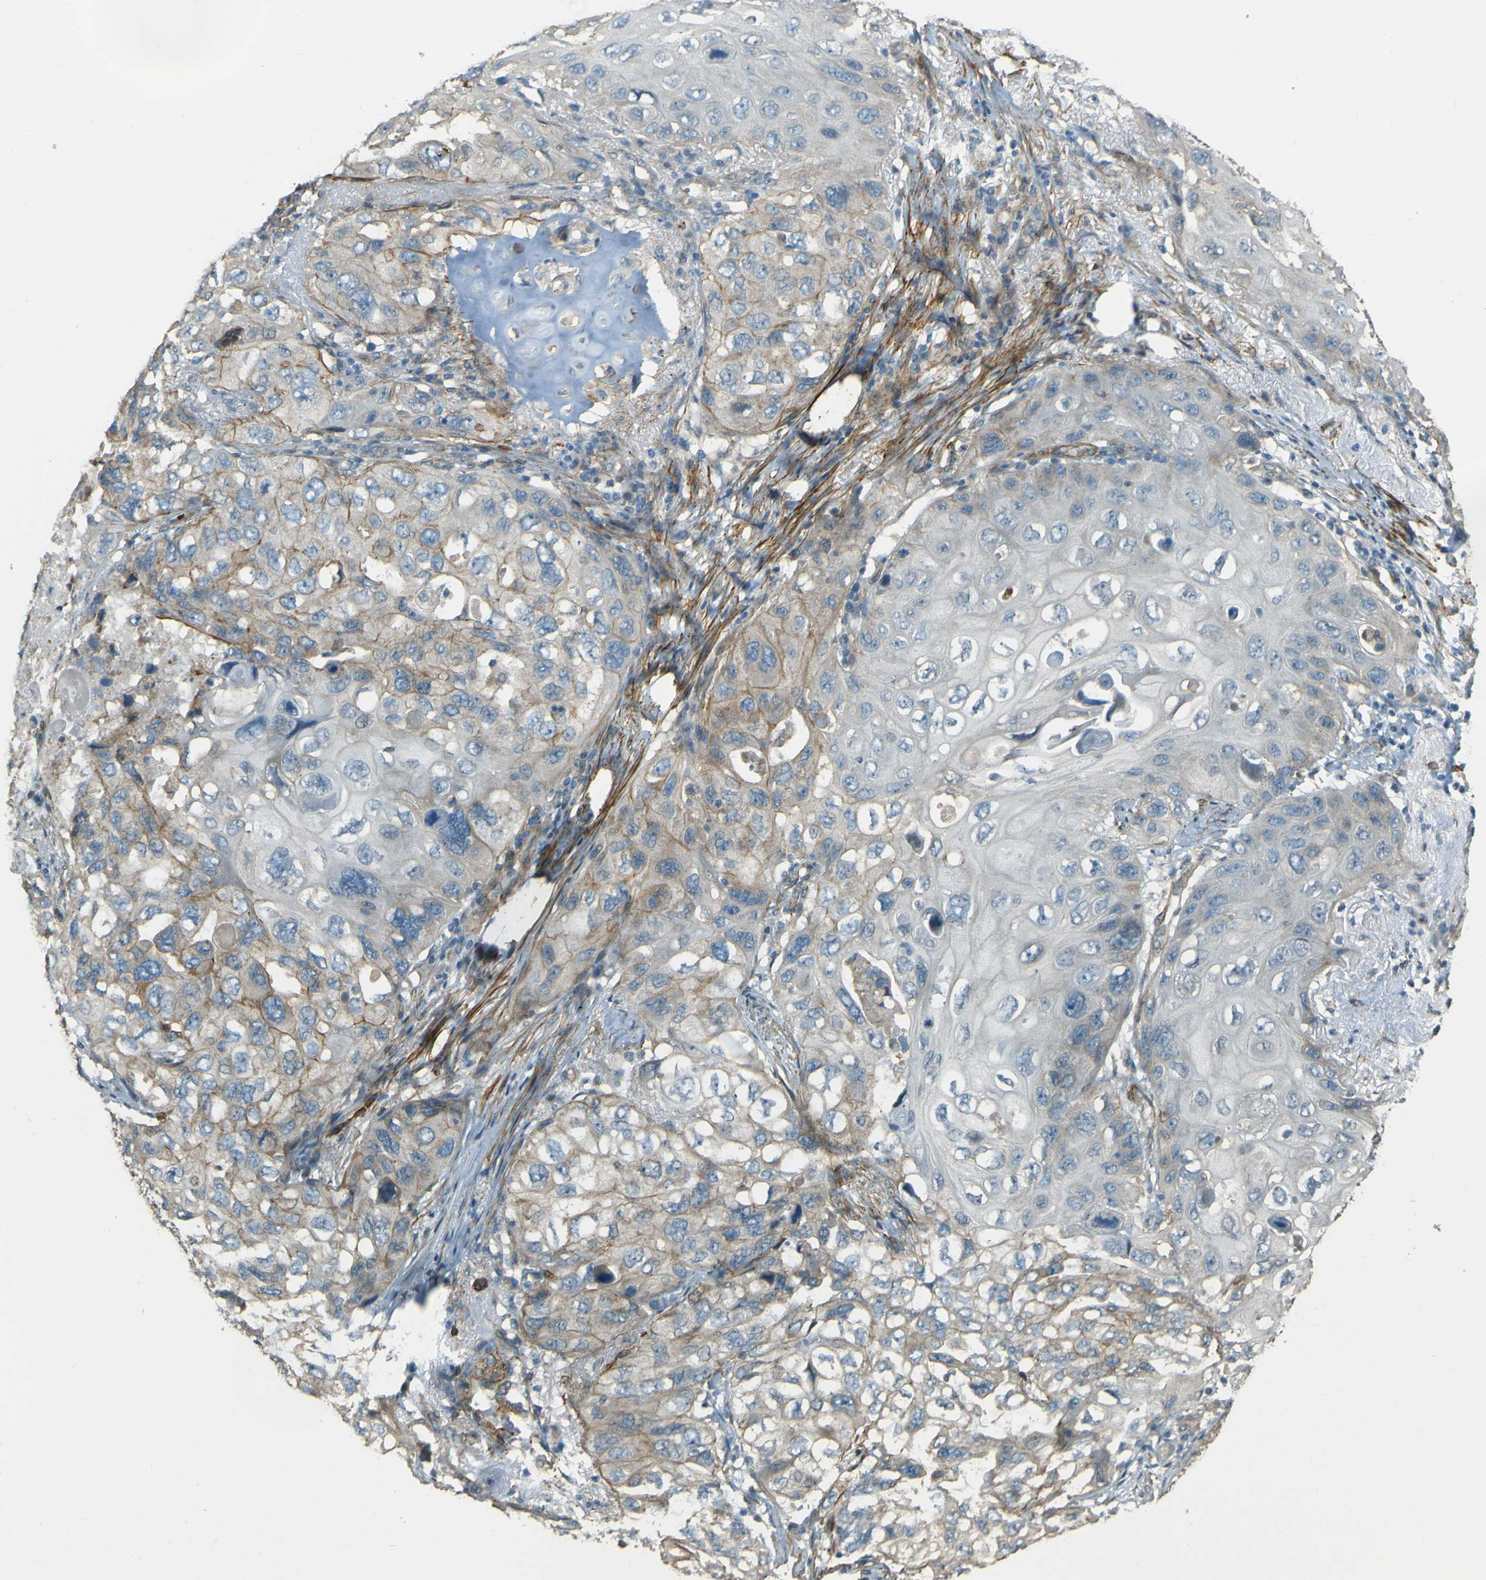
{"staining": {"intensity": "moderate", "quantity": "<25%", "location": "cytoplasmic/membranous"}, "tissue": "lung cancer", "cell_type": "Tumor cells", "image_type": "cancer", "snomed": [{"axis": "morphology", "description": "Squamous cell carcinoma, NOS"}, {"axis": "topography", "description": "Lung"}], "caption": "Squamous cell carcinoma (lung) stained with immunohistochemistry exhibits moderate cytoplasmic/membranous staining in approximately <25% of tumor cells. The protein of interest is stained brown, and the nuclei are stained in blue (DAB (3,3'-diaminobenzidine) IHC with brightfield microscopy, high magnification).", "gene": "NEXN", "patient": {"sex": "female", "age": 73}}